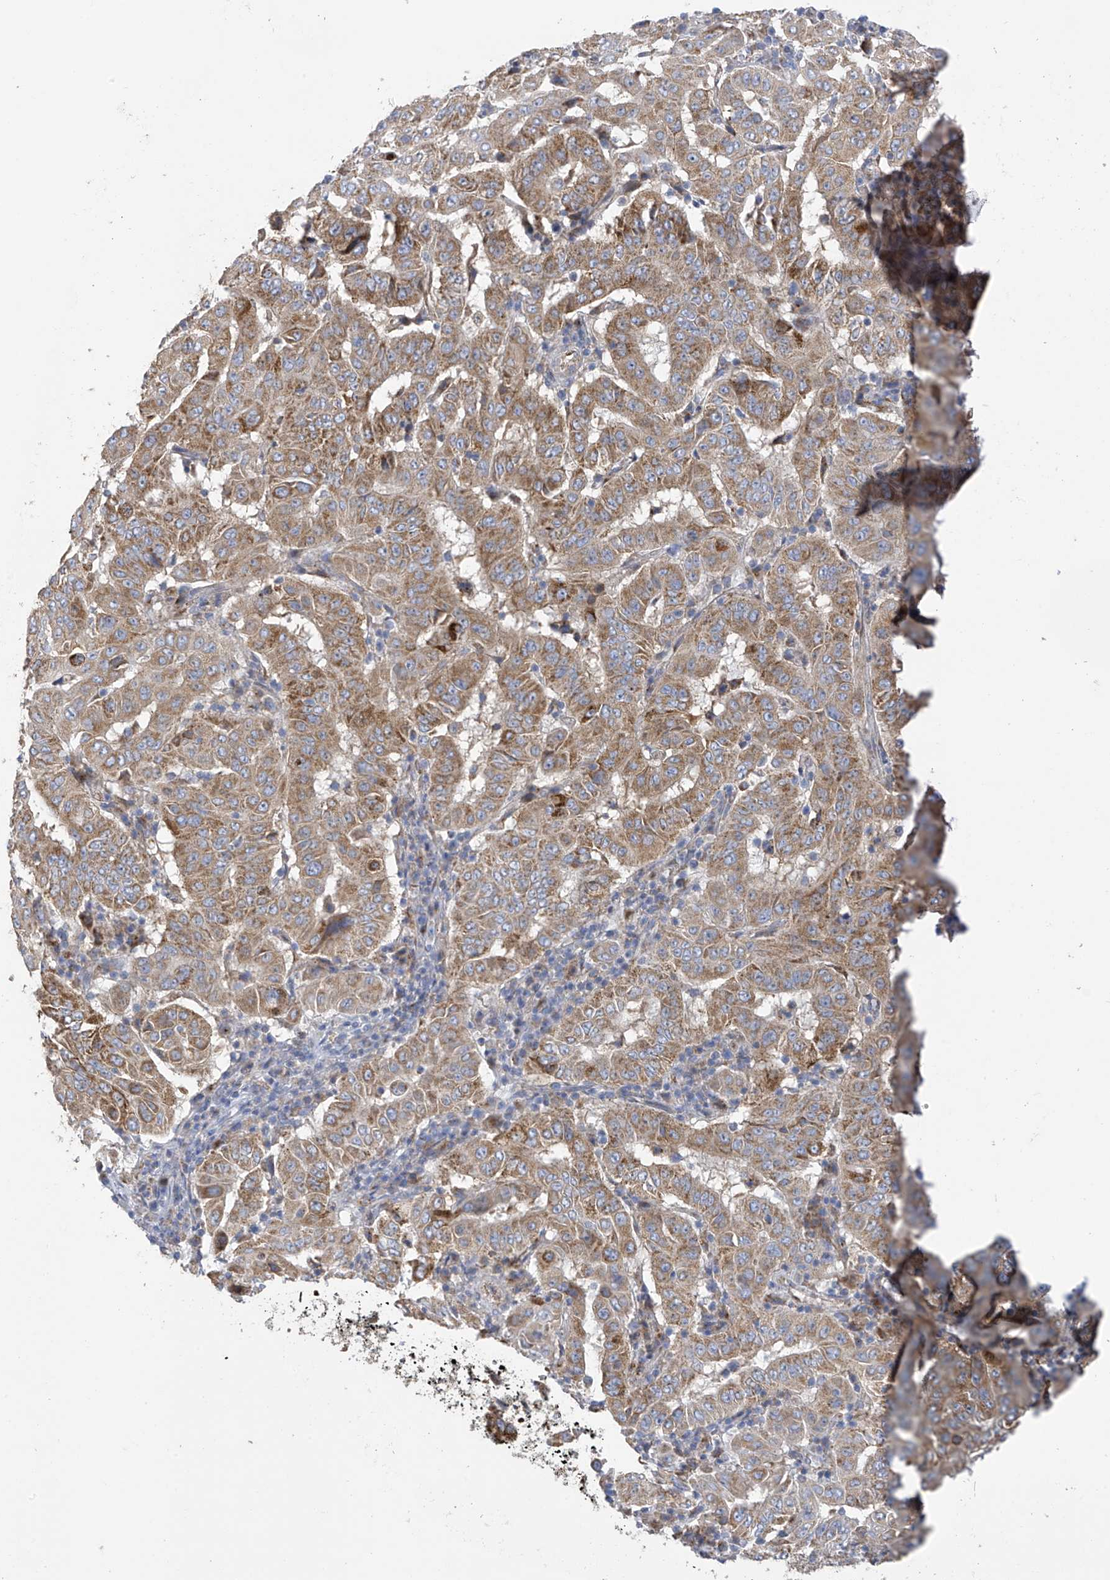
{"staining": {"intensity": "moderate", "quantity": ">75%", "location": "cytoplasmic/membranous"}, "tissue": "pancreatic cancer", "cell_type": "Tumor cells", "image_type": "cancer", "snomed": [{"axis": "morphology", "description": "Adenocarcinoma, NOS"}, {"axis": "topography", "description": "Pancreas"}], "caption": "Immunohistochemical staining of human adenocarcinoma (pancreatic) shows medium levels of moderate cytoplasmic/membranous positivity in about >75% of tumor cells. (IHC, brightfield microscopy, high magnification).", "gene": "ITM2B", "patient": {"sex": "male", "age": 63}}